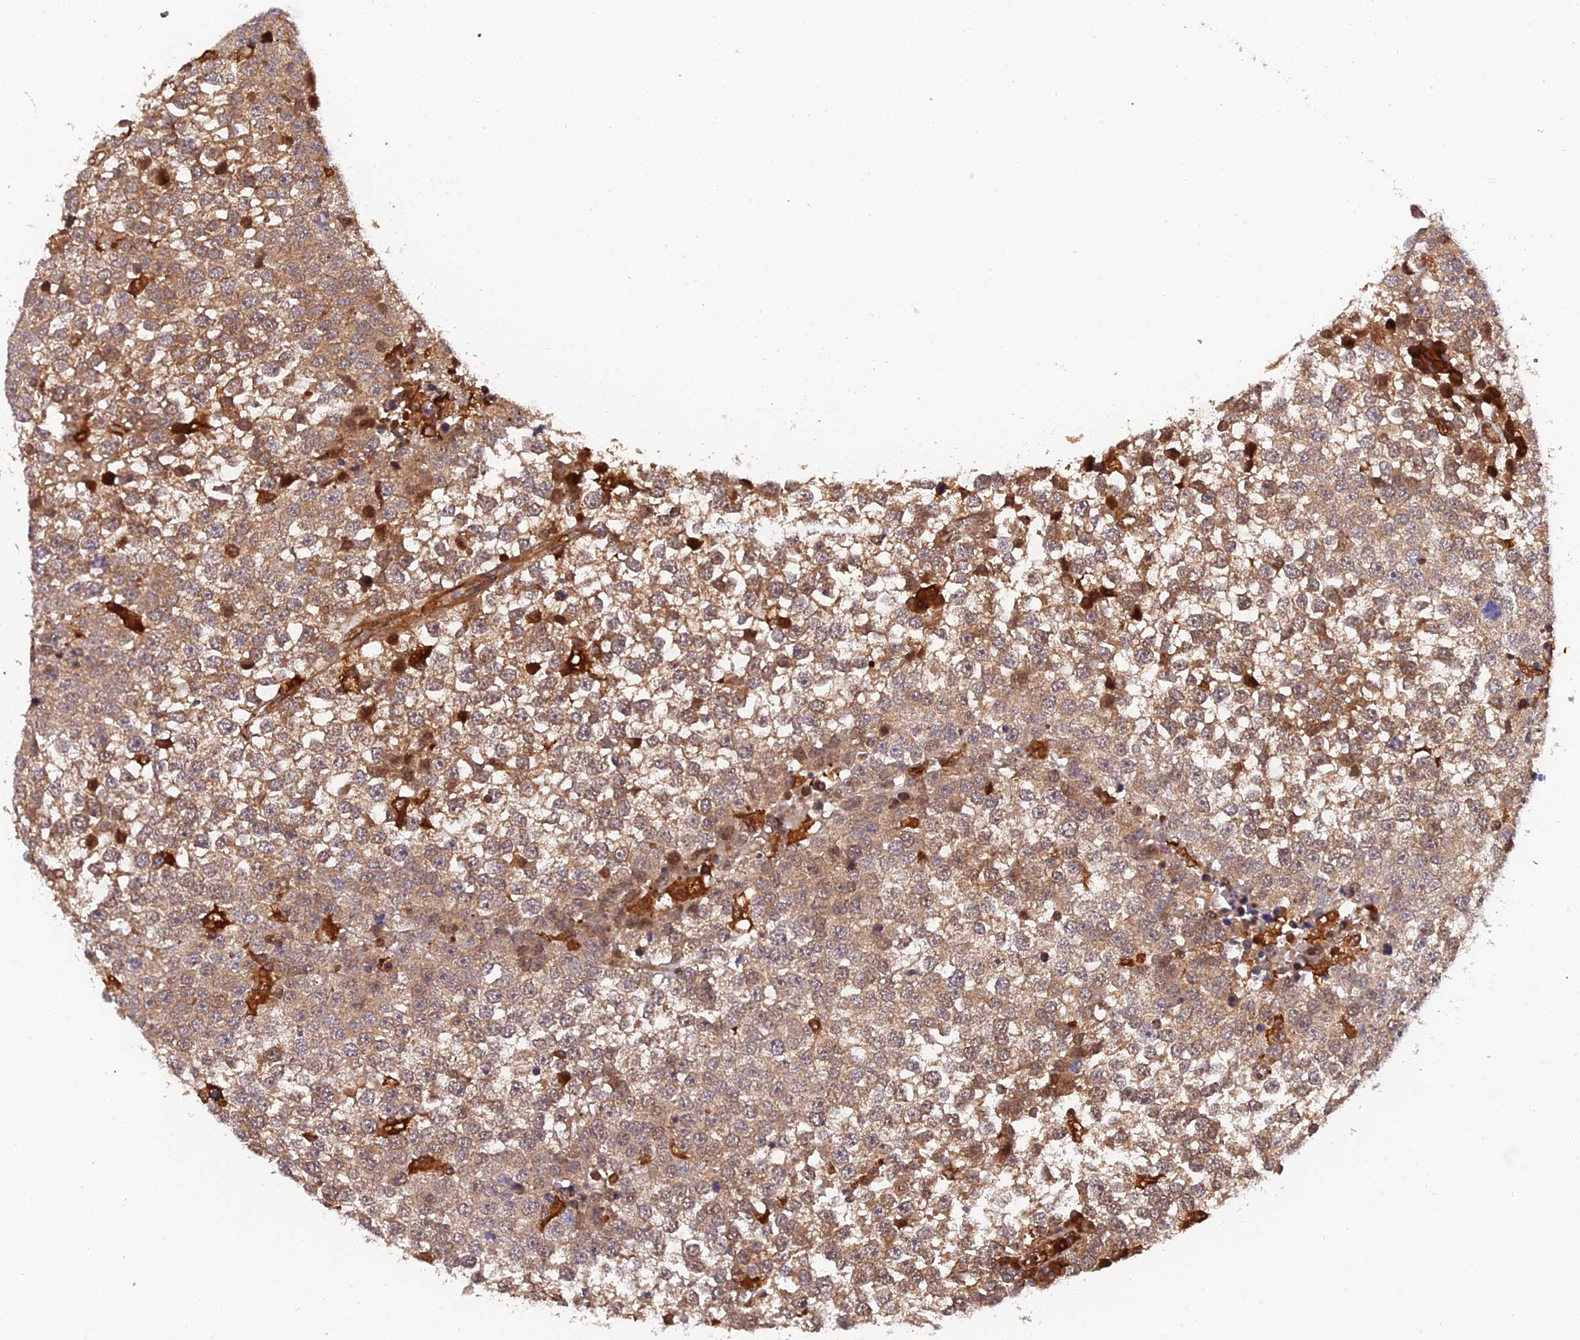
{"staining": {"intensity": "moderate", "quantity": ">75%", "location": "cytoplasmic/membranous,nuclear"}, "tissue": "testis cancer", "cell_type": "Tumor cells", "image_type": "cancer", "snomed": [{"axis": "morphology", "description": "Seminoma, NOS"}, {"axis": "topography", "description": "Testis"}], "caption": "Immunohistochemical staining of seminoma (testis) exhibits medium levels of moderate cytoplasmic/membranous and nuclear expression in approximately >75% of tumor cells. (Stains: DAB (3,3'-diaminobenzidine) in brown, nuclei in blue, Microscopy: brightfield microscopy at high magnification).", "gene": "ARL2BP", "patient": {"sex": "male", "age": 65}}